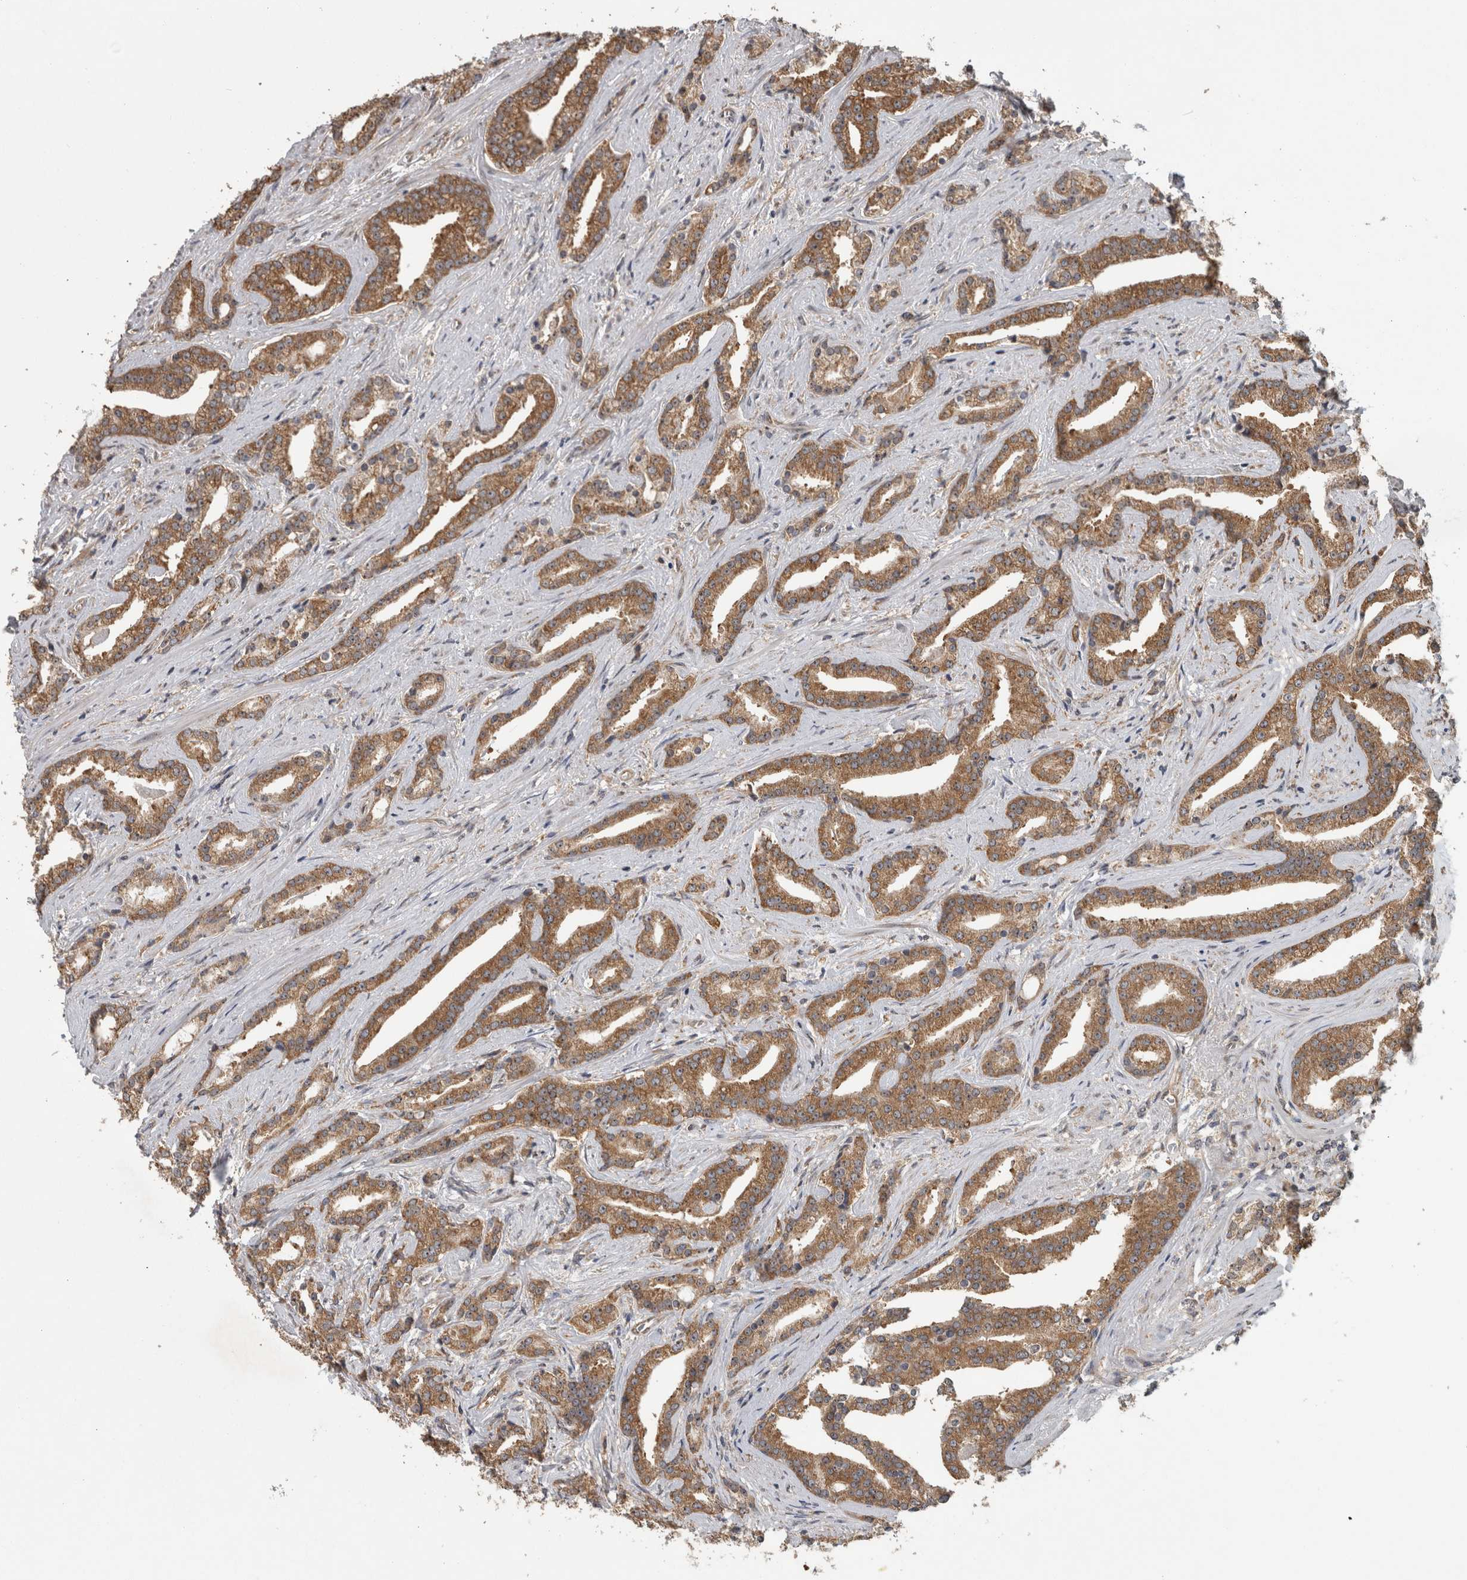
{"staining": {"intensity": "moderate", "quantity": ">75%", "location": "cytoplasmic/membranous"}, "tissue": "prostate cancer", "cell_type": "Tumor cells", "image_type": "cancer", "snomed": [{"axis": "morphology", "description": "Adenocarcinoma, Low grade"}, {"axis": "topography", "description": "Prostate"}], "caption": "Adenocarcinoma (low-grade) (prostate) stained with a brown dye displays moderate cytoplasmic/membranous positive staining in approximately >75% of tumor cells.", "gene": "ATXN2", "patient": {"sex": "male", "age": 67}}